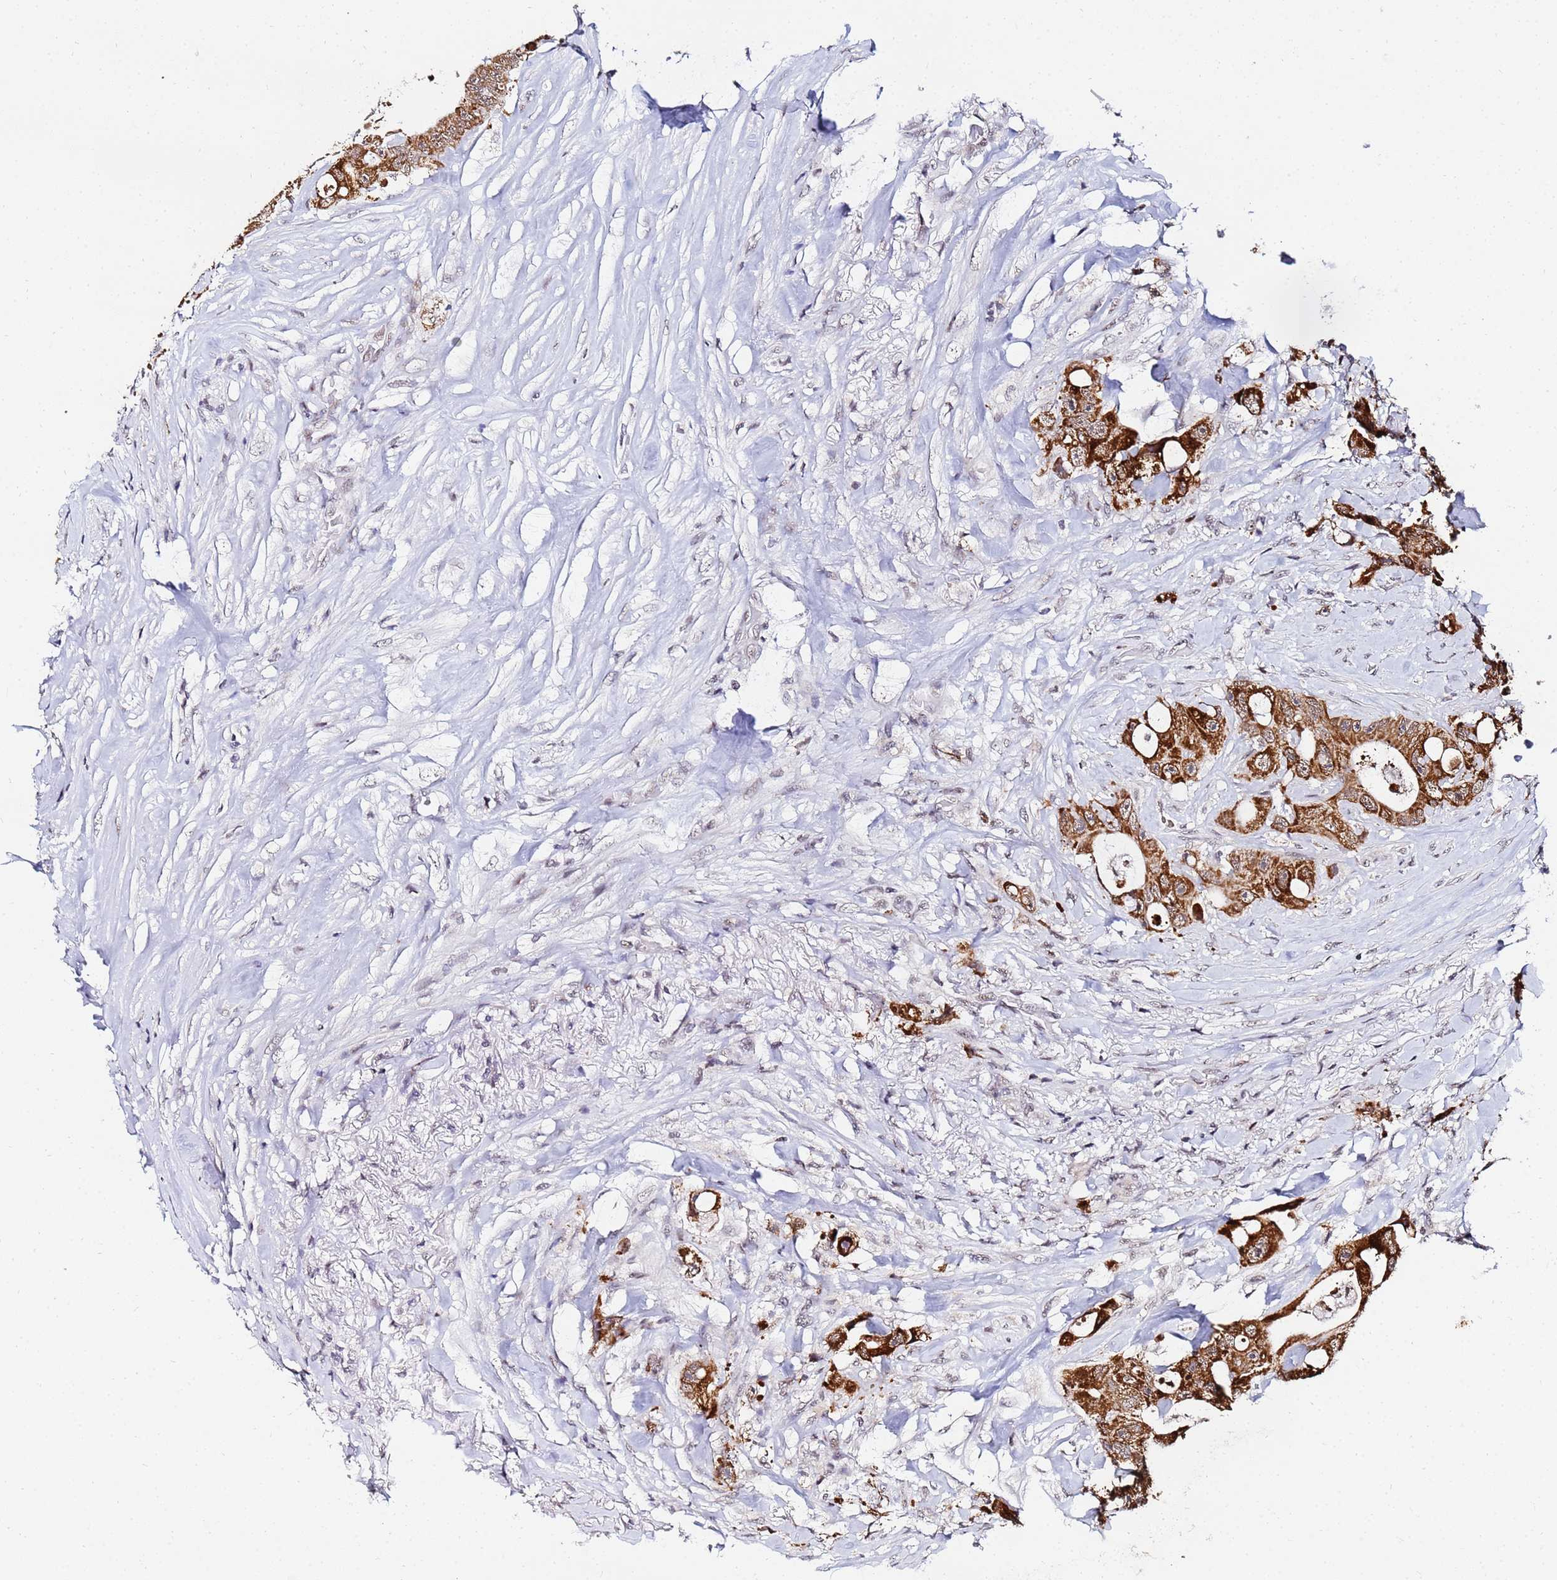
{"staining": {"intensity": "strong", "quantity": ">75%", "location": "cytoplasmic/membranous"}, "tissue": "colorectal cancer", "cell_type": "Tumor cells", "image_type": "cancer", "snomed": [{"axis": "morphology", "description": "Adenocarcinoma, NOS"}, {"axis": "topography", "description": "Colon"}], "caption": "Immunohistochemistry (IHC) (DAB (3,3'-diaminobenzidine)) staining of human colorectal cancer demonstrates strong cytoplasmic/membranous protein positivity in approximately >75% of tumor cells.", "gene": "CKMT1A", "patient": {"sex": "female", "age": 46}}